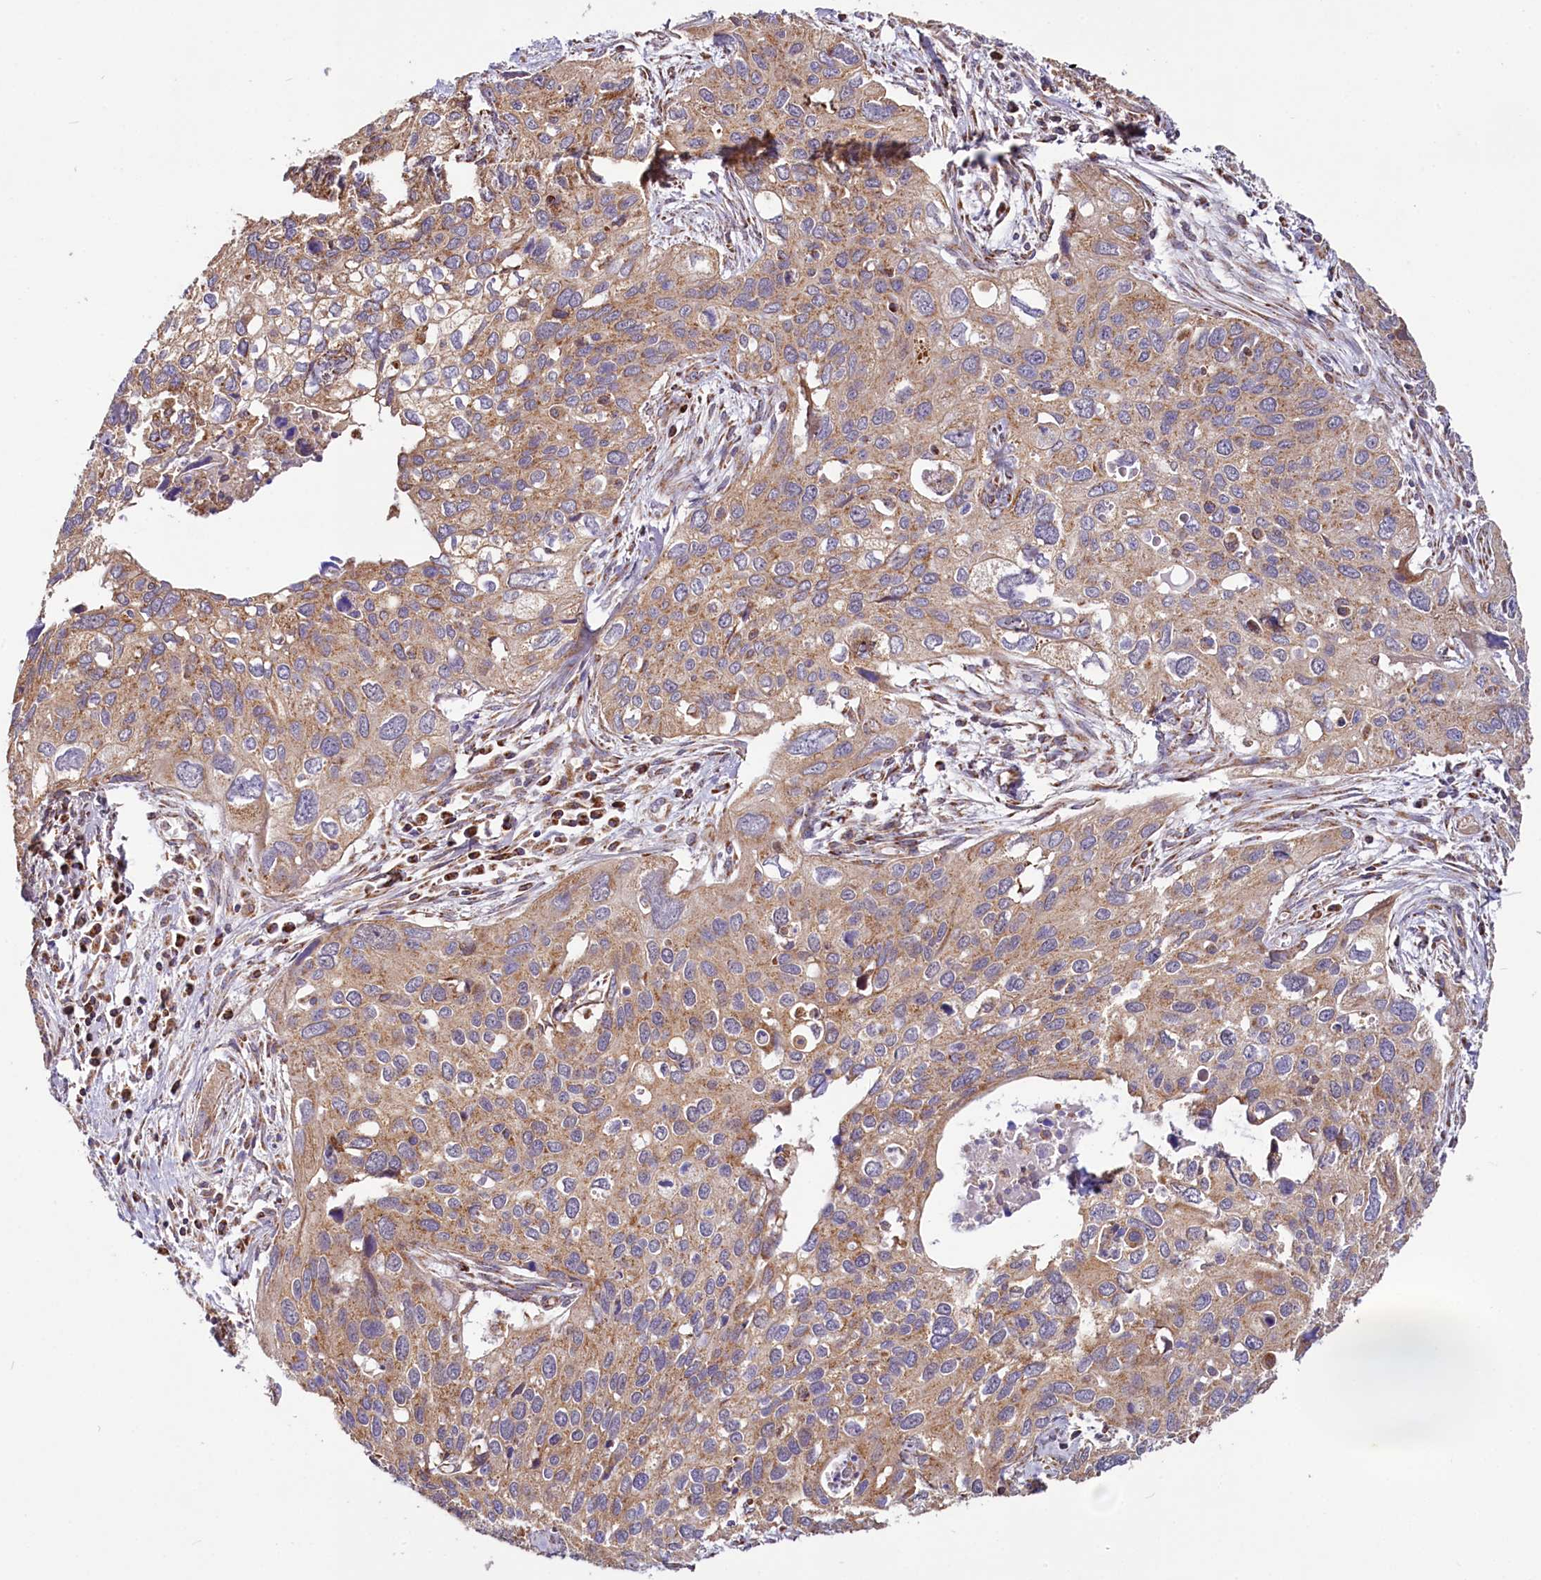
{"staining": {"intensity": "moderate", "quantity": ">75%", "location": "cytoplasmic/membranous"}, "tissue": "cervical cancer", "cell_type": "Tumor cells", "image_type": "cancer", "snomed": [{"axis": "morphology", "description": "Squamous cell carcinoma, NOS"}, {"axis": "topography", "description": "Cervix"}], "caption": "Cervical squamous cell carcinoma stained with a brown dye reveals moderate cytoplasmic/membranous positive positivity in about >75% of tumor cells.", "gene": "NUDT15", "patient": {"sex": "female", "age": 55}}